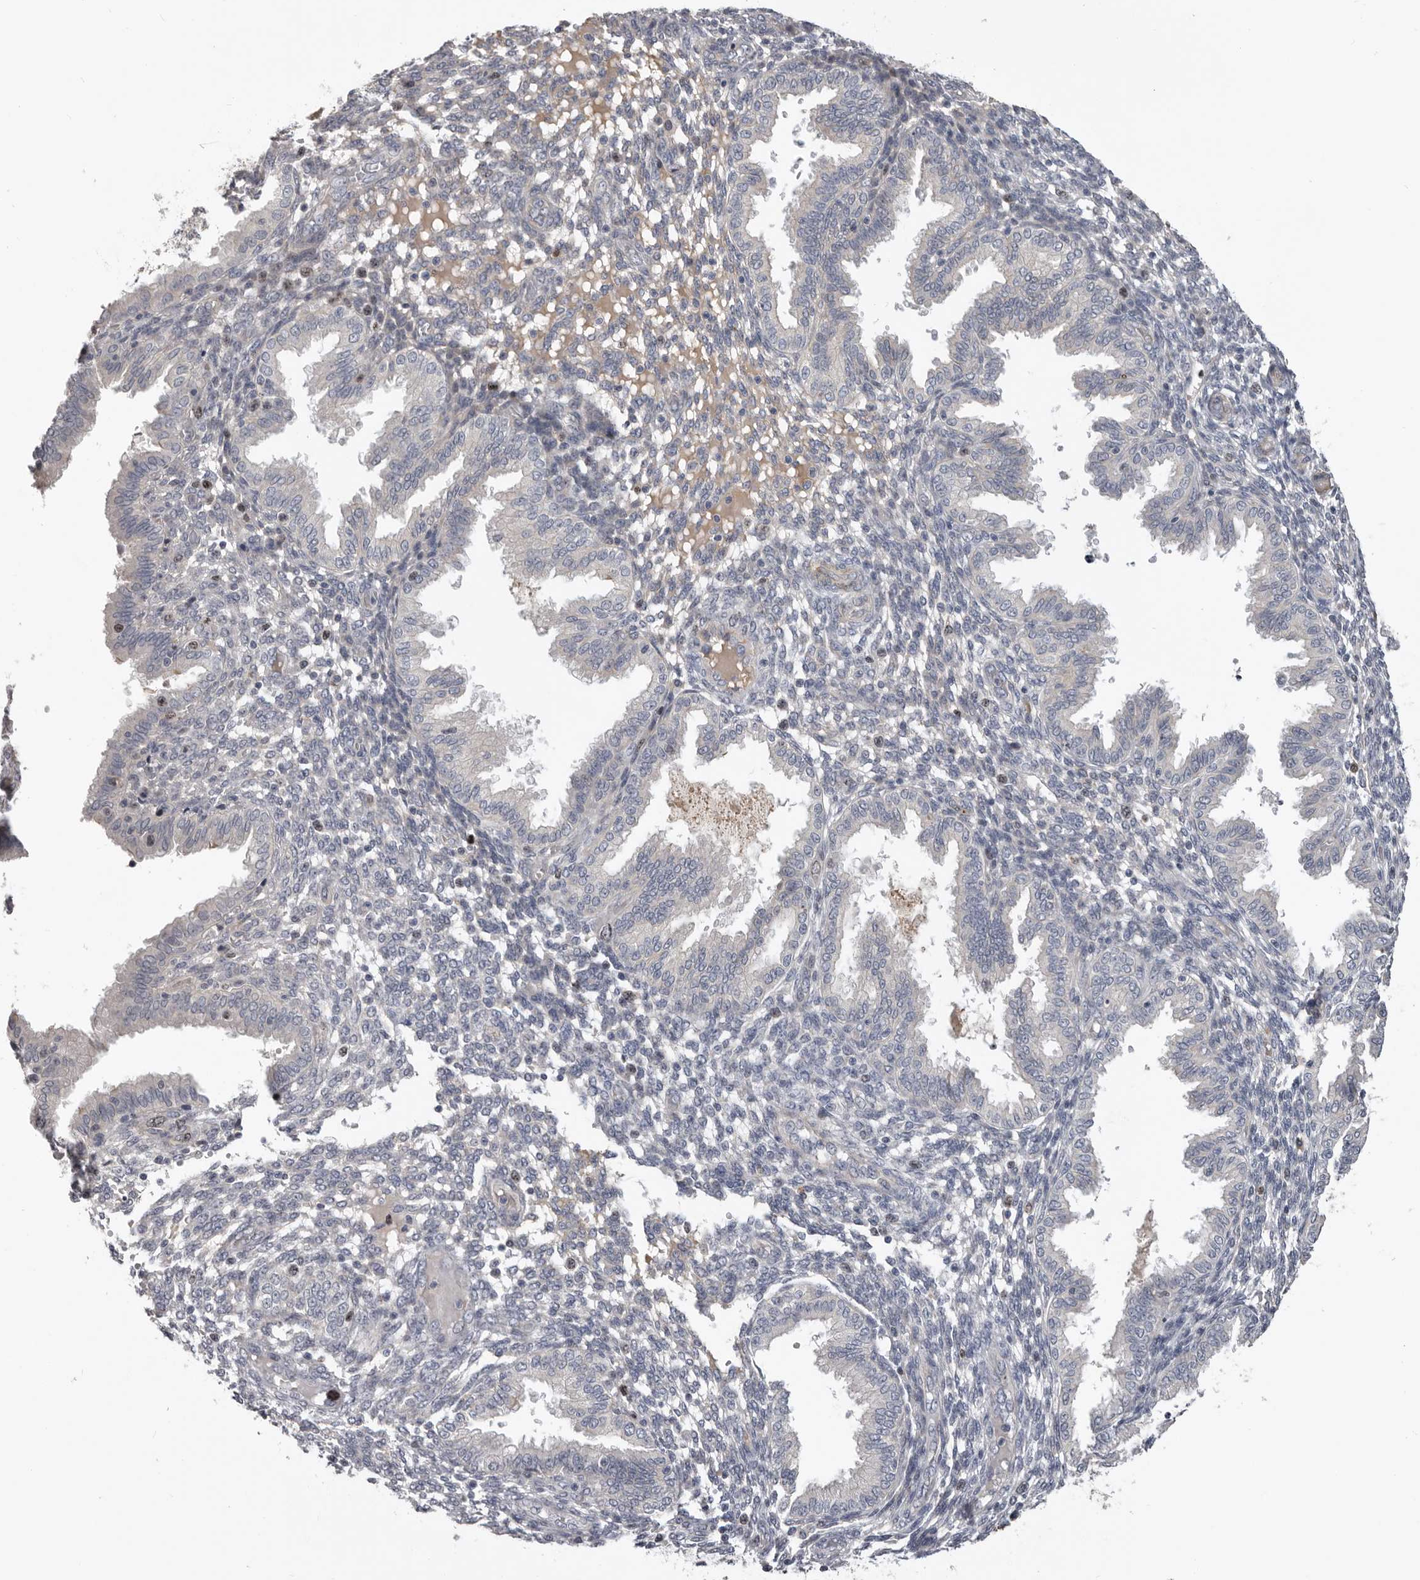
{"staining": {"intensity": "negative", "quantity": "none", "location": "none"}, "tissue": "endometrium", "cell_type": "Cells in endometrial stroma", "image_type": "normal", "snomed": [{"axis": "morphology", "description": "Normal tissue, NOS"}, {"axis": "topography", "description": "Endometrium"}], "caption": "A histopathology image of endometrium stained for a protein reveals no brown staining in cells in endometrial stroma.", "gene": "CDCA8", "patient": {"sex": "female", "age": 33}}